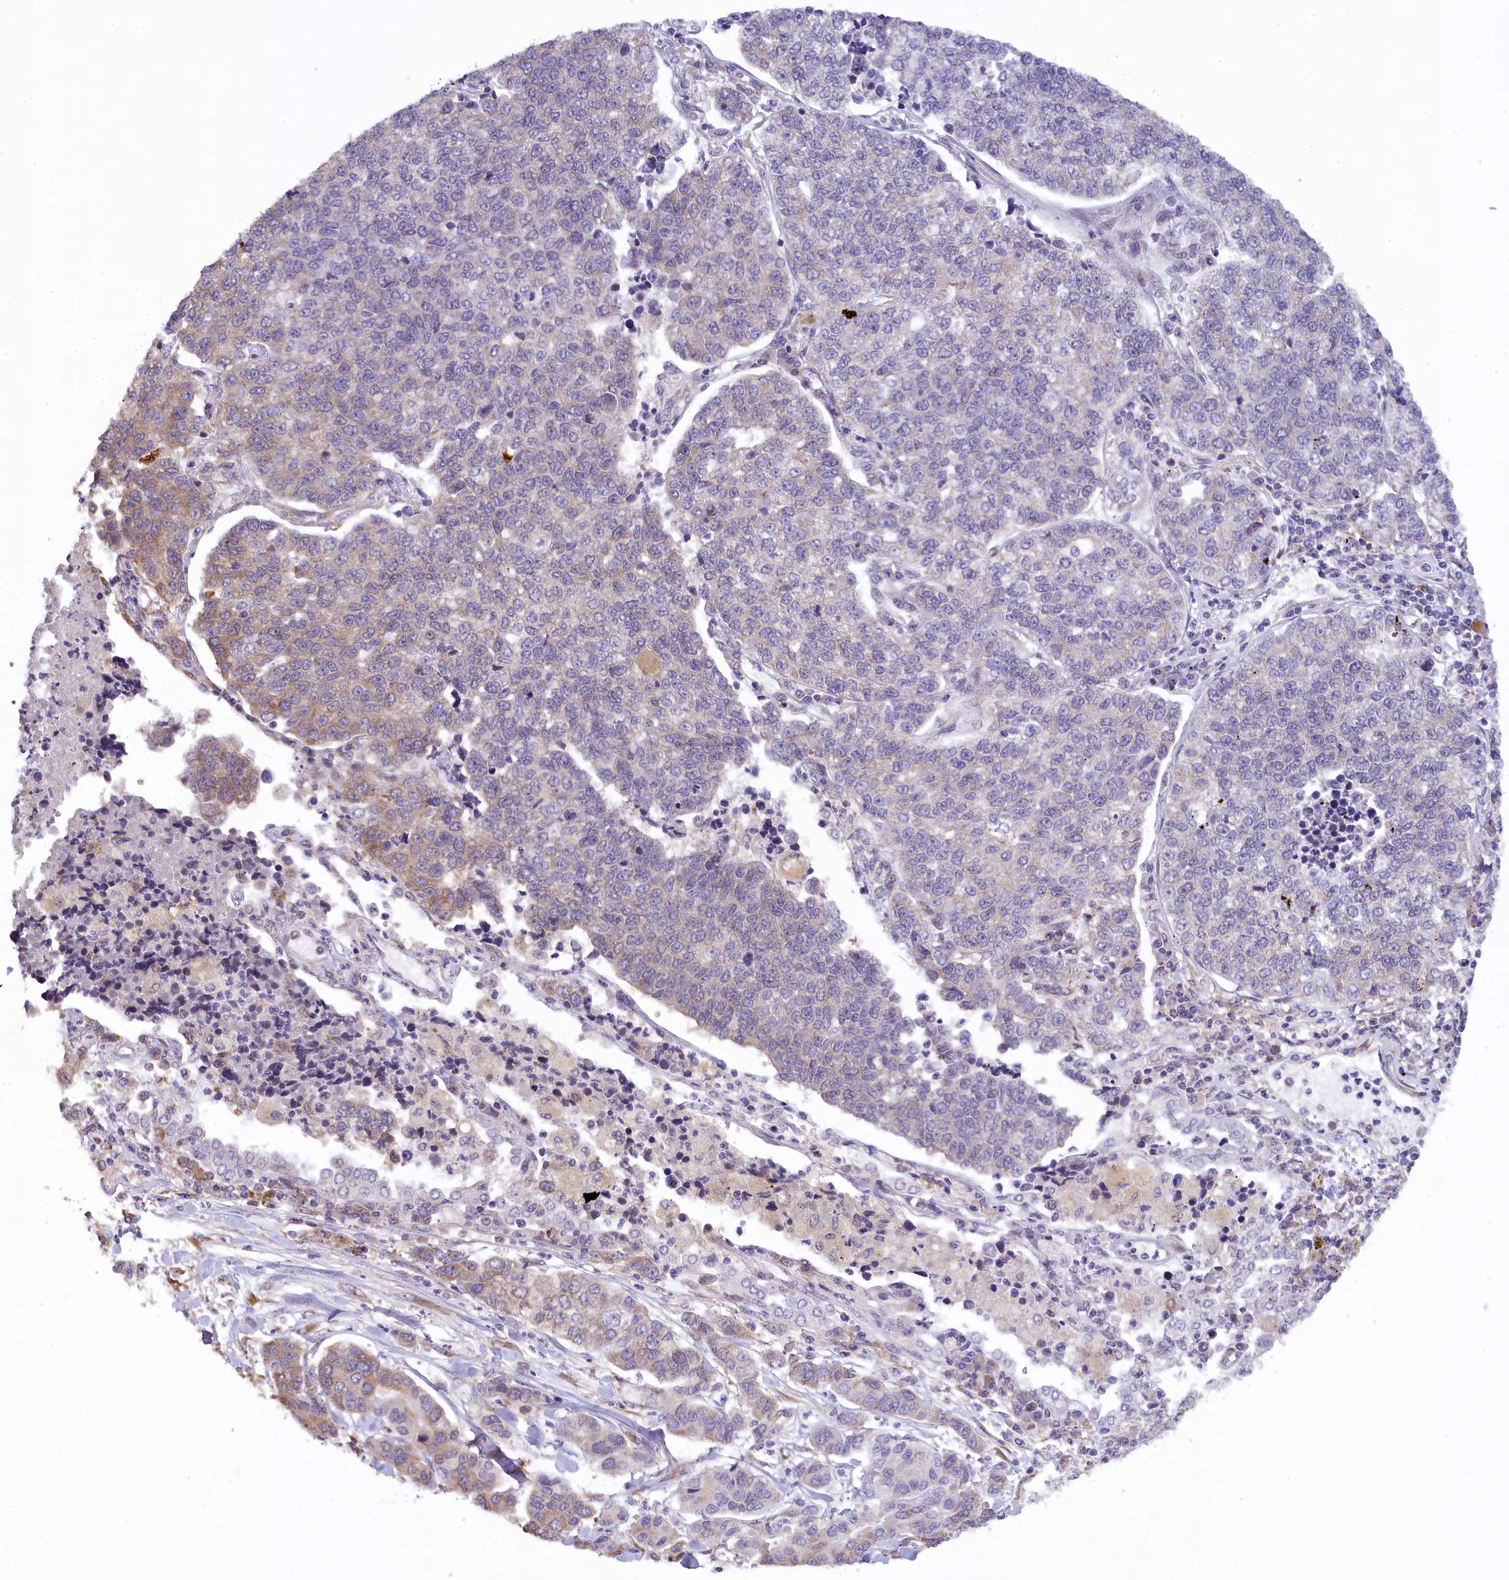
{"staining": {"intensity": "weak", "quantity": "<25%", "location": "cytoplasmic/membranous"}, "tissue": "lung cancer", "cell_type": "Tumor cells", "image_type": "cancer", "snomed": [{"axis": "morphology", "description": "Adenocarcinoma, NOS"}, {"axis": "topography", "description": "Lung"}], "caption": "Micrograph shows no protein staining in tumor cells of adenocarcinoma (lung) tissue.", "gene": "RBBP8", "patient": {"sex": "male", "age": 49}}